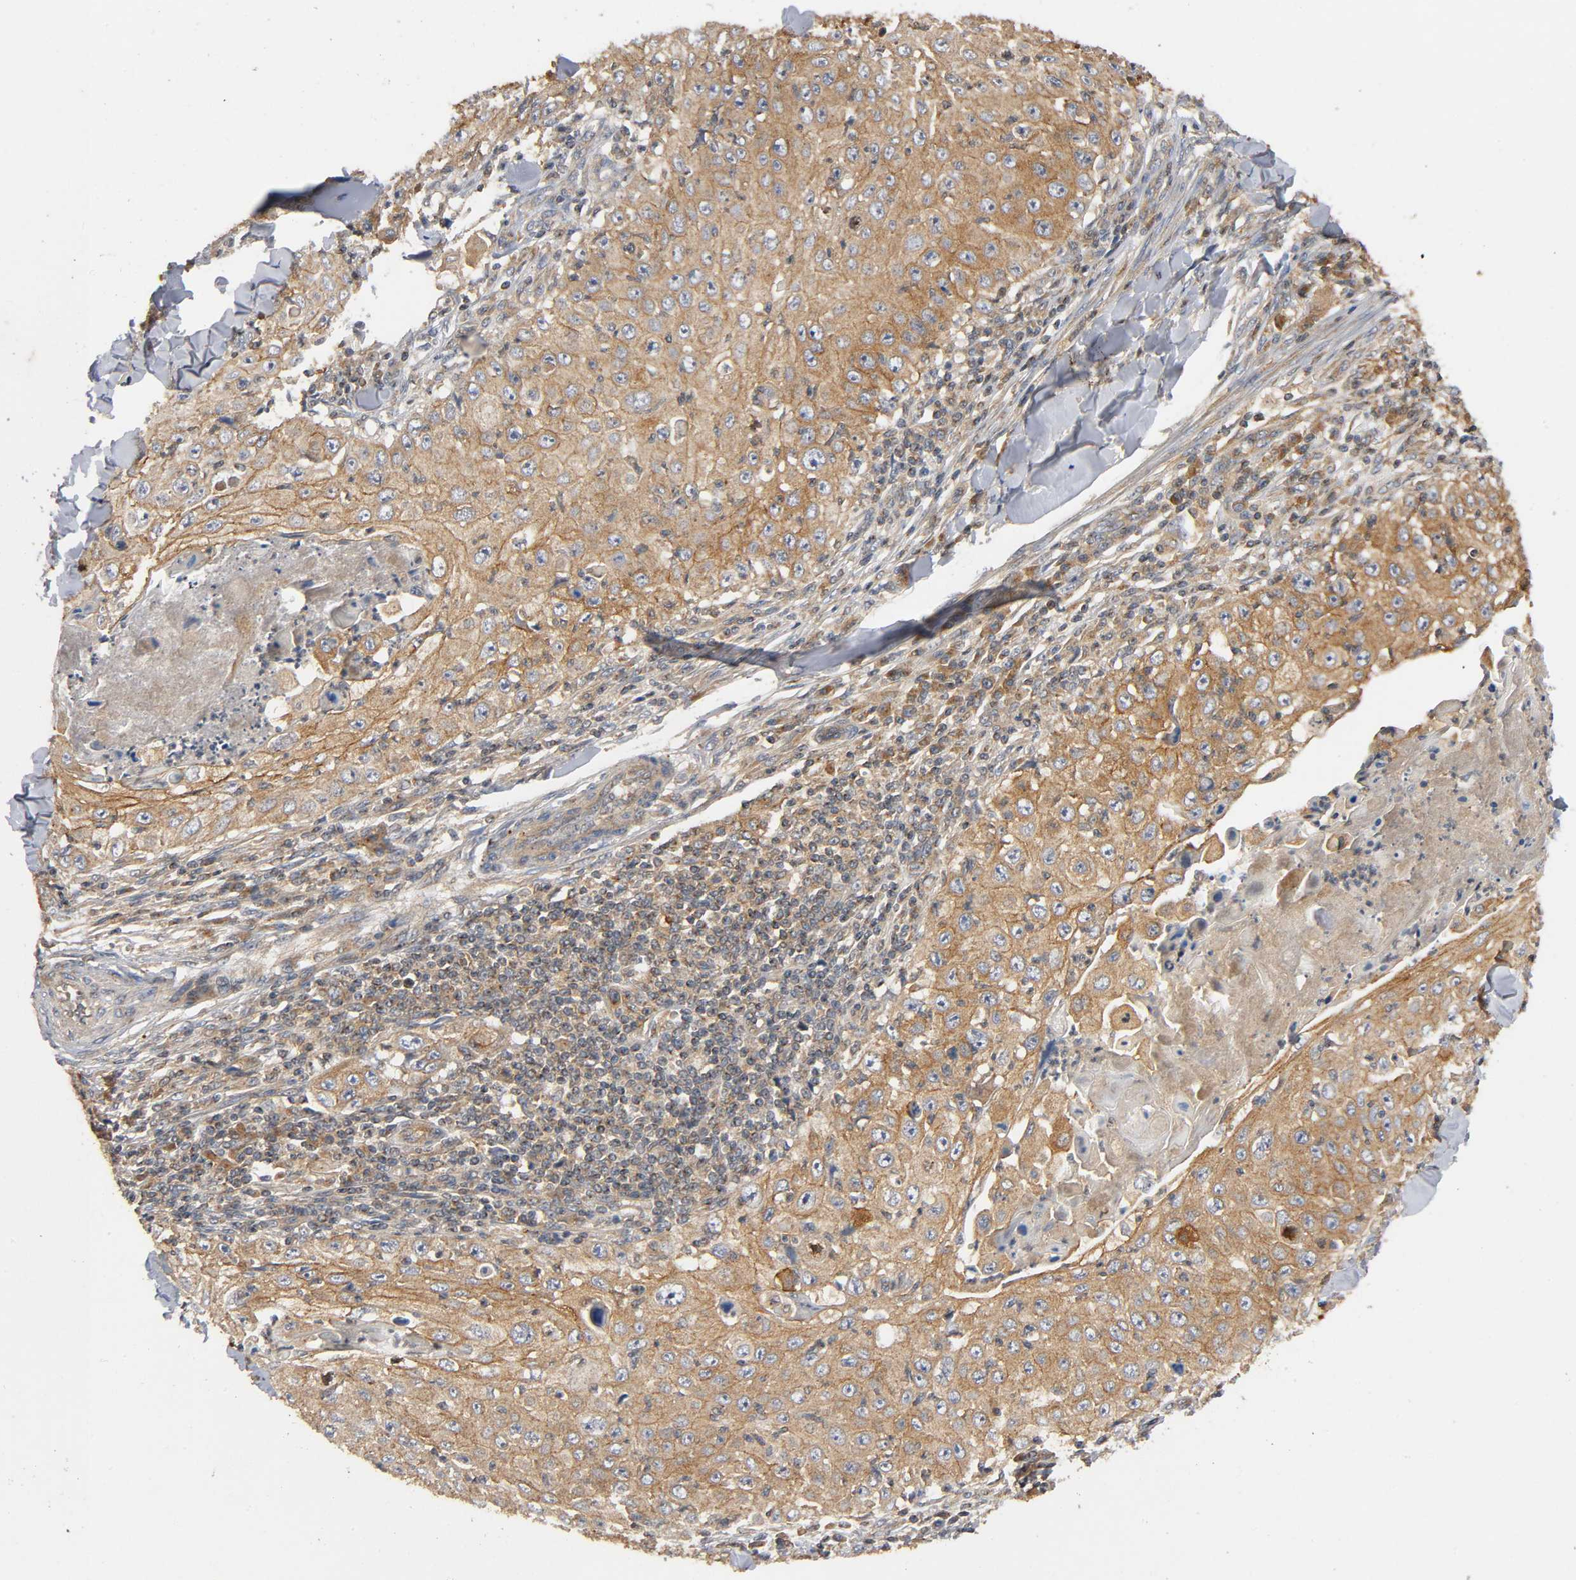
{"staining": {"intensity": "moderate", "quantity": ">75%", "location": "cytoplasmic/membranous"}, "tissue": "skin cancer", "cell_type": "Tumor cells", "image_type": "cancer", "snomed": [{"axis": "morphology", "description": "Squamous cell carcinoma, NOS"}, {"axis": "topography", "description": "Skin"}], "caption": "Immunohistochemical staining of skin cancer (squamous cell carcinoma) exhibits moderate cytoplasmic/membranous protein expression in approximately >75% of tumor cells.", "gene": "IKBKB", "patient": {"sex": "male", "age": 86}}